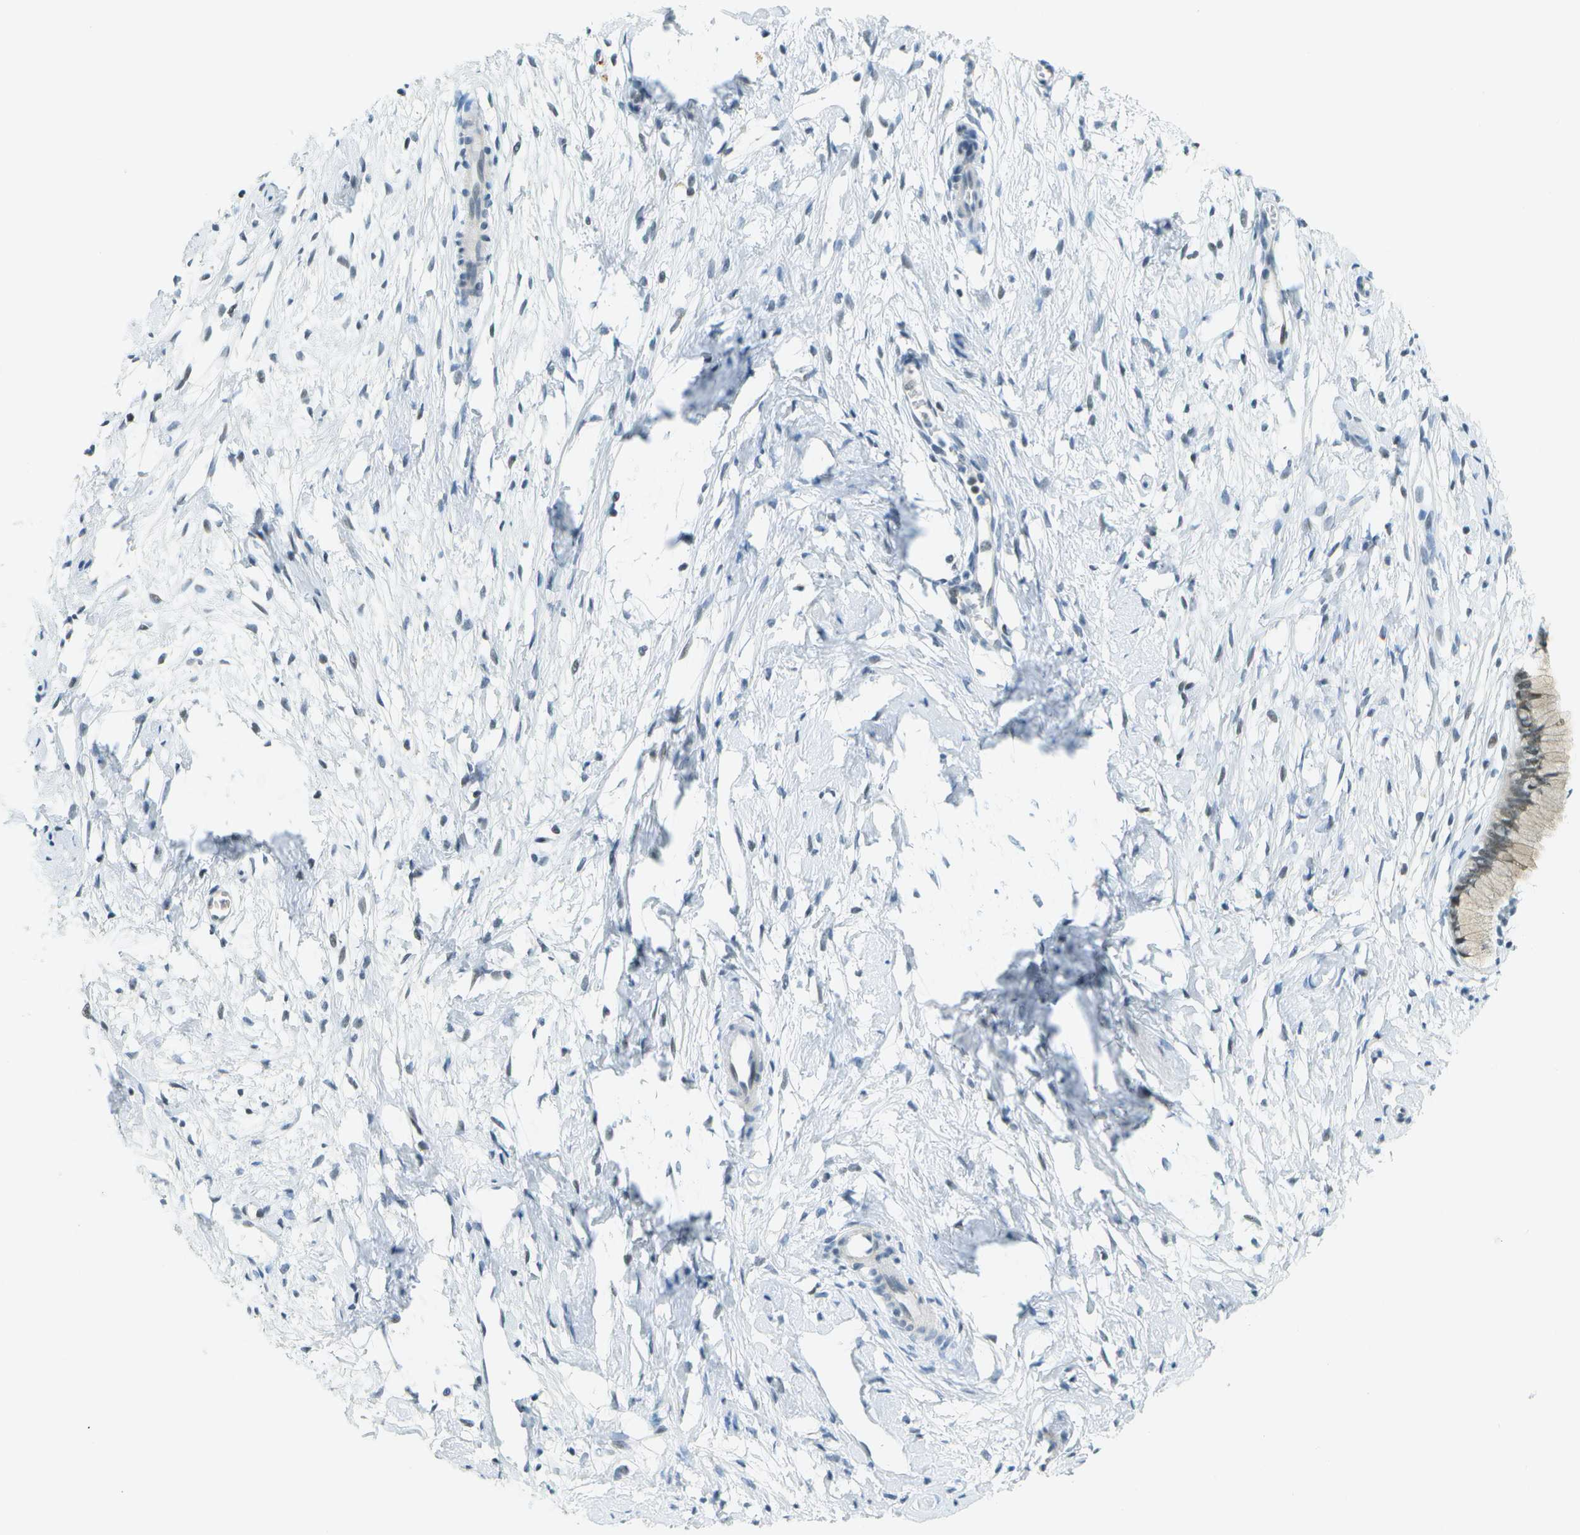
{"staining": {"intensity": "weak", "quantity": "<25%", "location": "cytoplasmic/membranous,nuclear"}, "tissue": "cervix", "cell_type": "Glandular cells", "image_type": "normal", "snomed": [{"axis": "morphology", "description": "Normal tissue, NOS"}, {"axis": "topography", "description": "Cervix"}], "caption": "Immunohistochemistry (IHC) of benign cervix reveals no expression in glandular cells. Brightfield microscopy of IHC stained with DAB (3,3'-diaminobenzidine) (brown) and hematoxylin (blue), captured at high magnification.", "gene": "NEK11", "patient": {"sex": "female", "age": 65}}